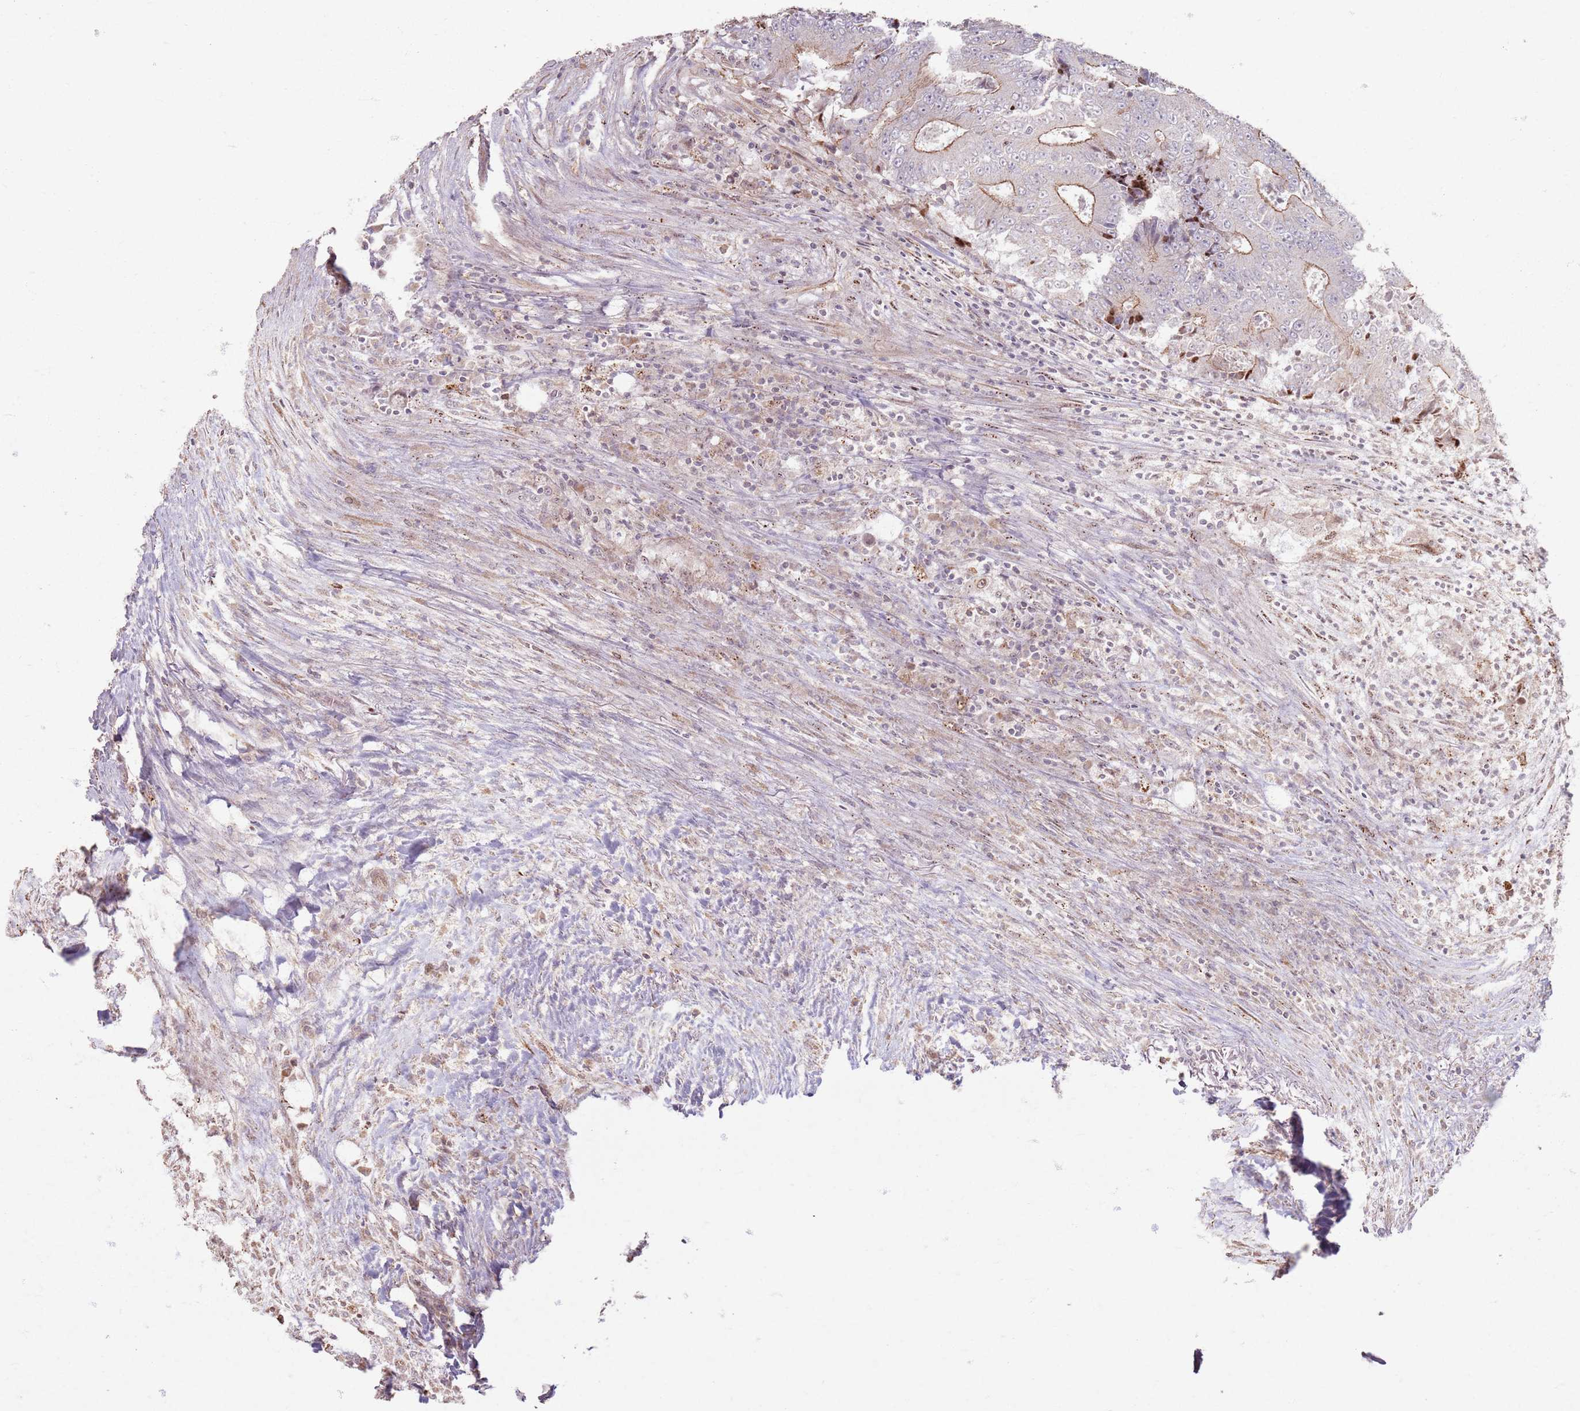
{"staining": {"intensity": "moderate", "quantity": "<25%", "location": "cytoplasmic/membranous"}, "tissue": "colorectal cancer", "cell_type": "Tumor cells", "image_type": "cancer", "snomed": [{"axis": "morphology", "description": "Adenocarcinoma, NOS"}, {"axis": "topography", "description": "Colon"}], "caption": "Moderate cytoplasmic/membranous expression for a protein is present in approximately <25% of tumor cells of colorectal cancer (adenocarcinoma) using immunohistochemistry (IHC).", "gene": "KCNA5", "patient": {"sex": "male", "age": 83}}